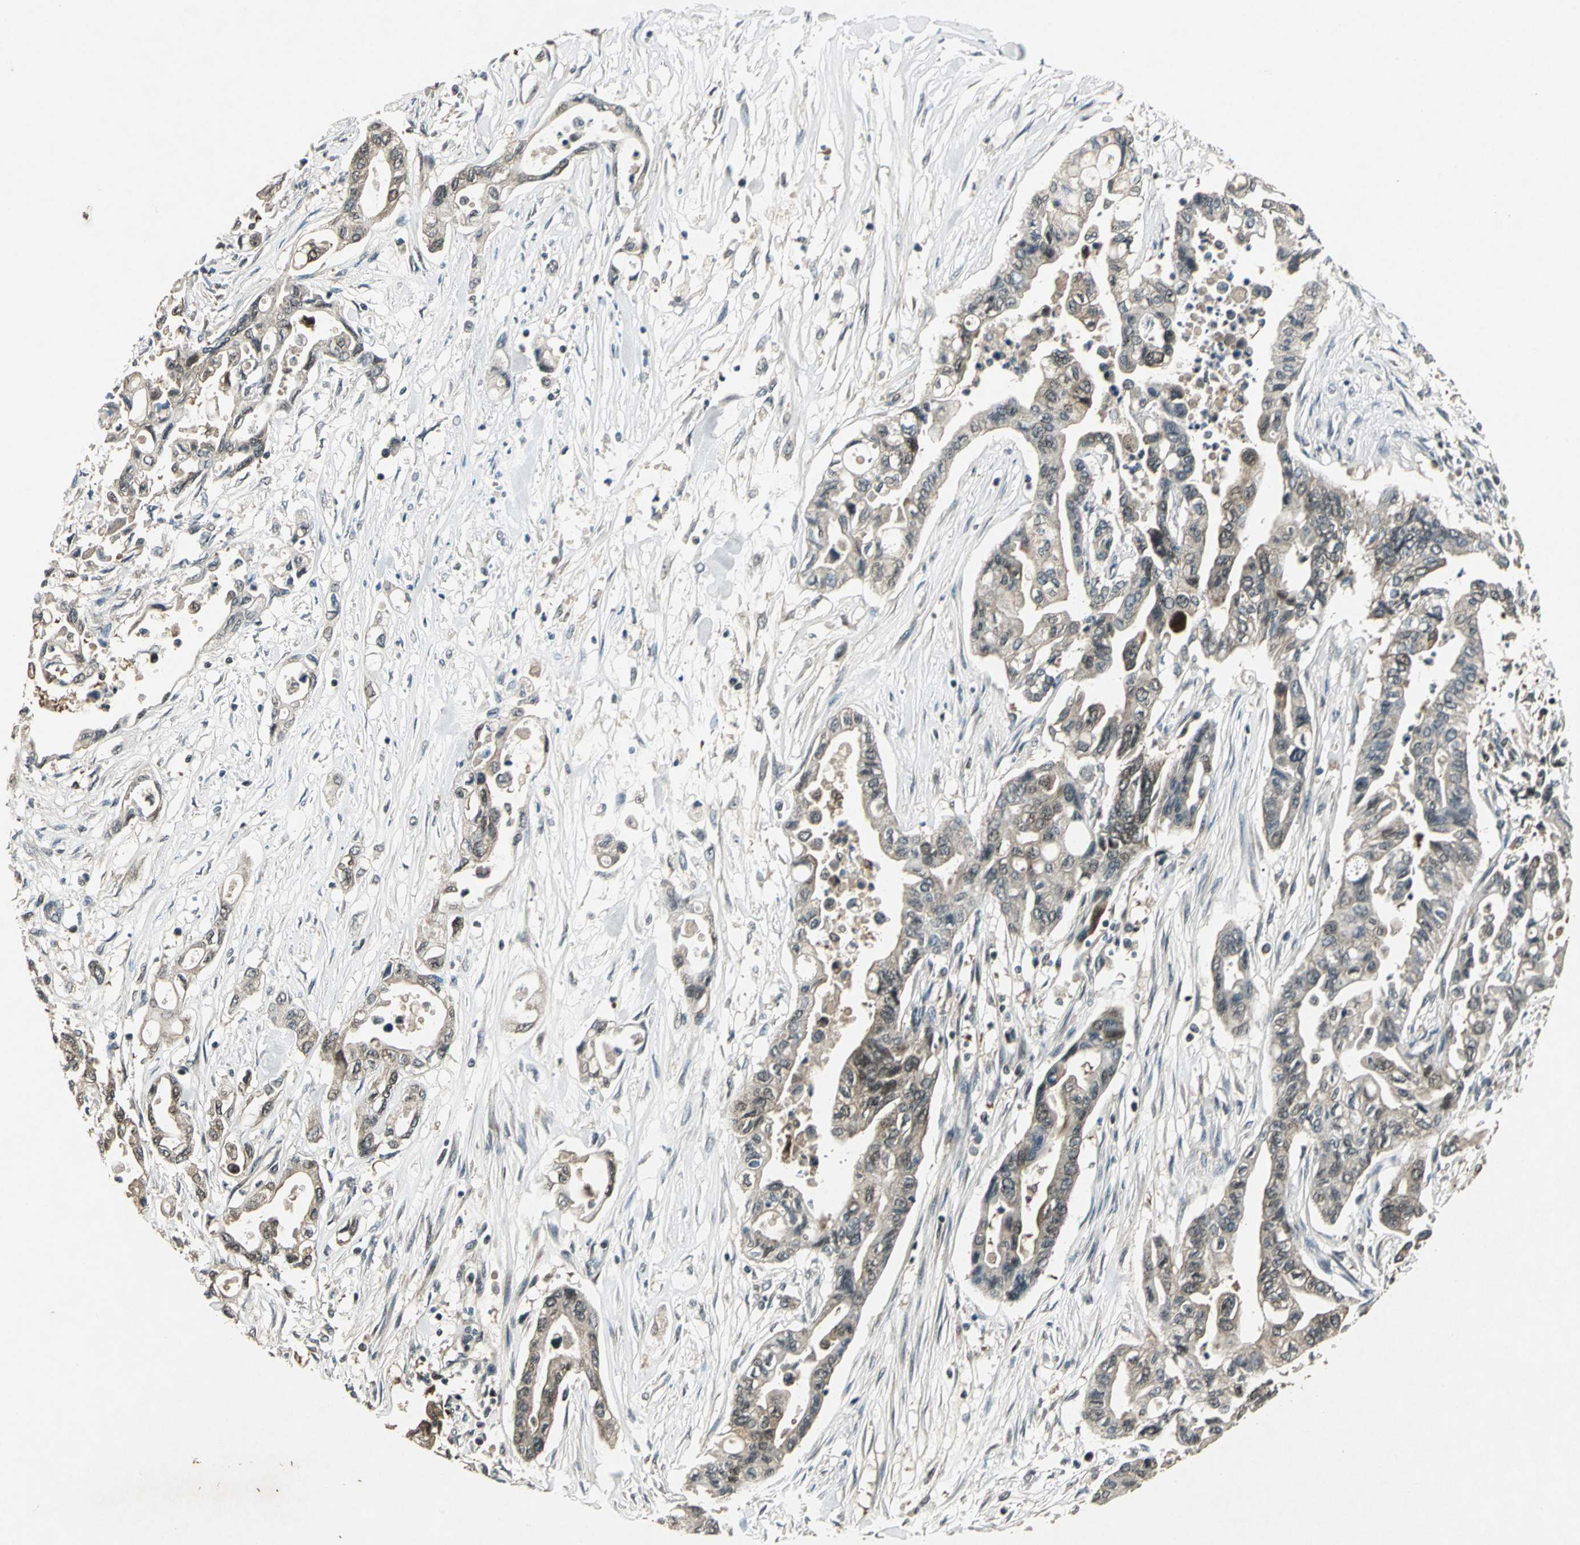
{"staining": {"intensity": "weak", "quantity": "25%-75%", "location": "cytoplasmic/membranous,nuclear"}, "tissue": "pancreatic cancer", "cell_type": "Tumor cells", "image_type": "cancer", "snomed": [{"axis": "morphology", "description": "Adenocarcinoma, NOS"}, {"axis": "topography", "description": "Pancreas"}], "caption": "Weak cytoplasmic/membranous and nuclear staining is identified in about 25%-75% of tumor cells in adenocarcinoma (pancreatic).", "gene": "AHSA1", "patient": {"sex": "female", "age": 57}}